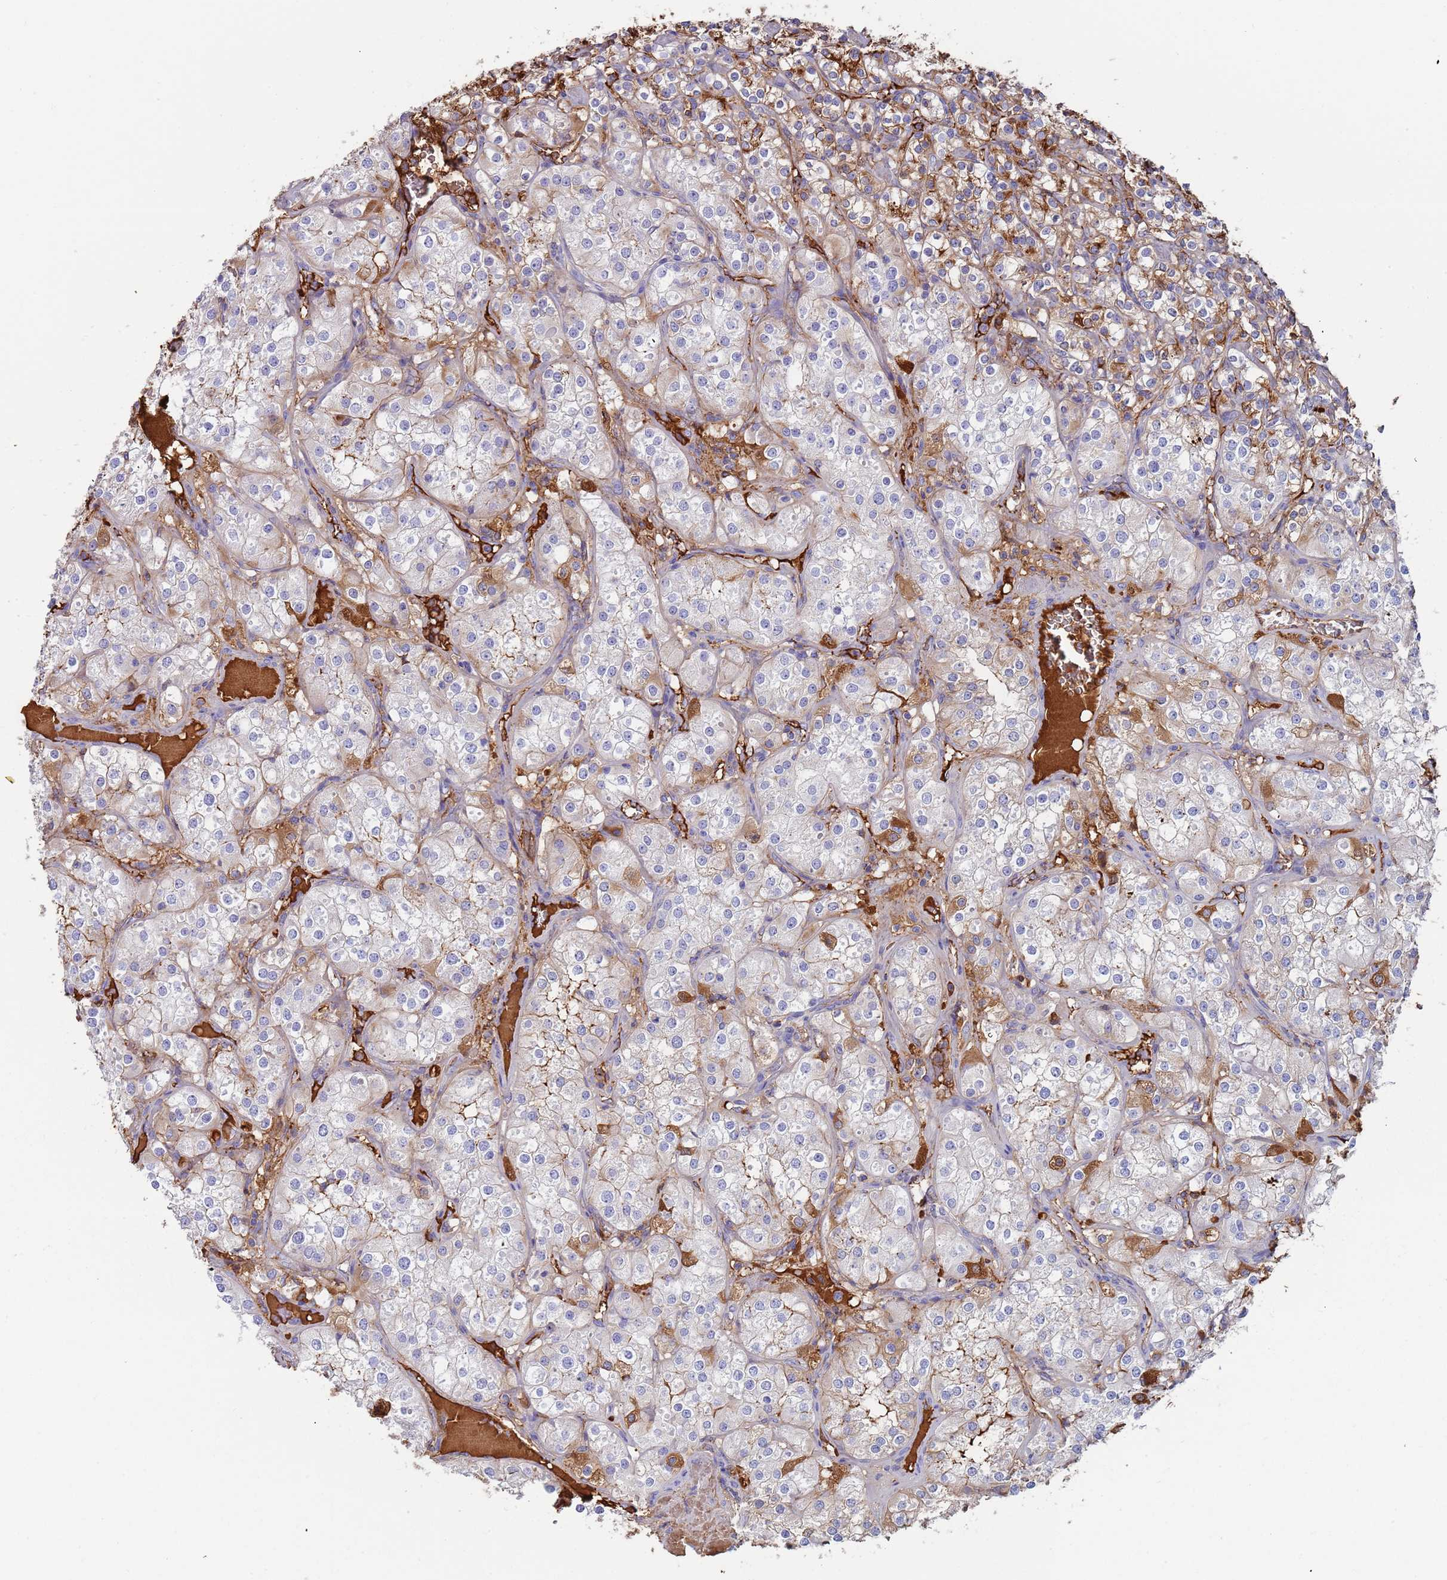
{"staining": {"intensity": "moderate", "quantity": "<25%", "location": "cytoplasmic/membranous"}, "tissue": "renal cancer", "cell_type": "Tumor cells", "image_type": "cancer", "snomed": [{"axis": "morphology", "description": "Adenocarcinoma, NOS"}, {"axis": "topography", "description": "Kidney"}], "caption": "Renal adenocarcinoma was stained to show a protein in brown. There is low levels of moderate cytoplasmic/membranous staining in about <25% of tumor cells.", "gene": "CYSLTR2", "patient": {"sex": "male", "age": 77}}